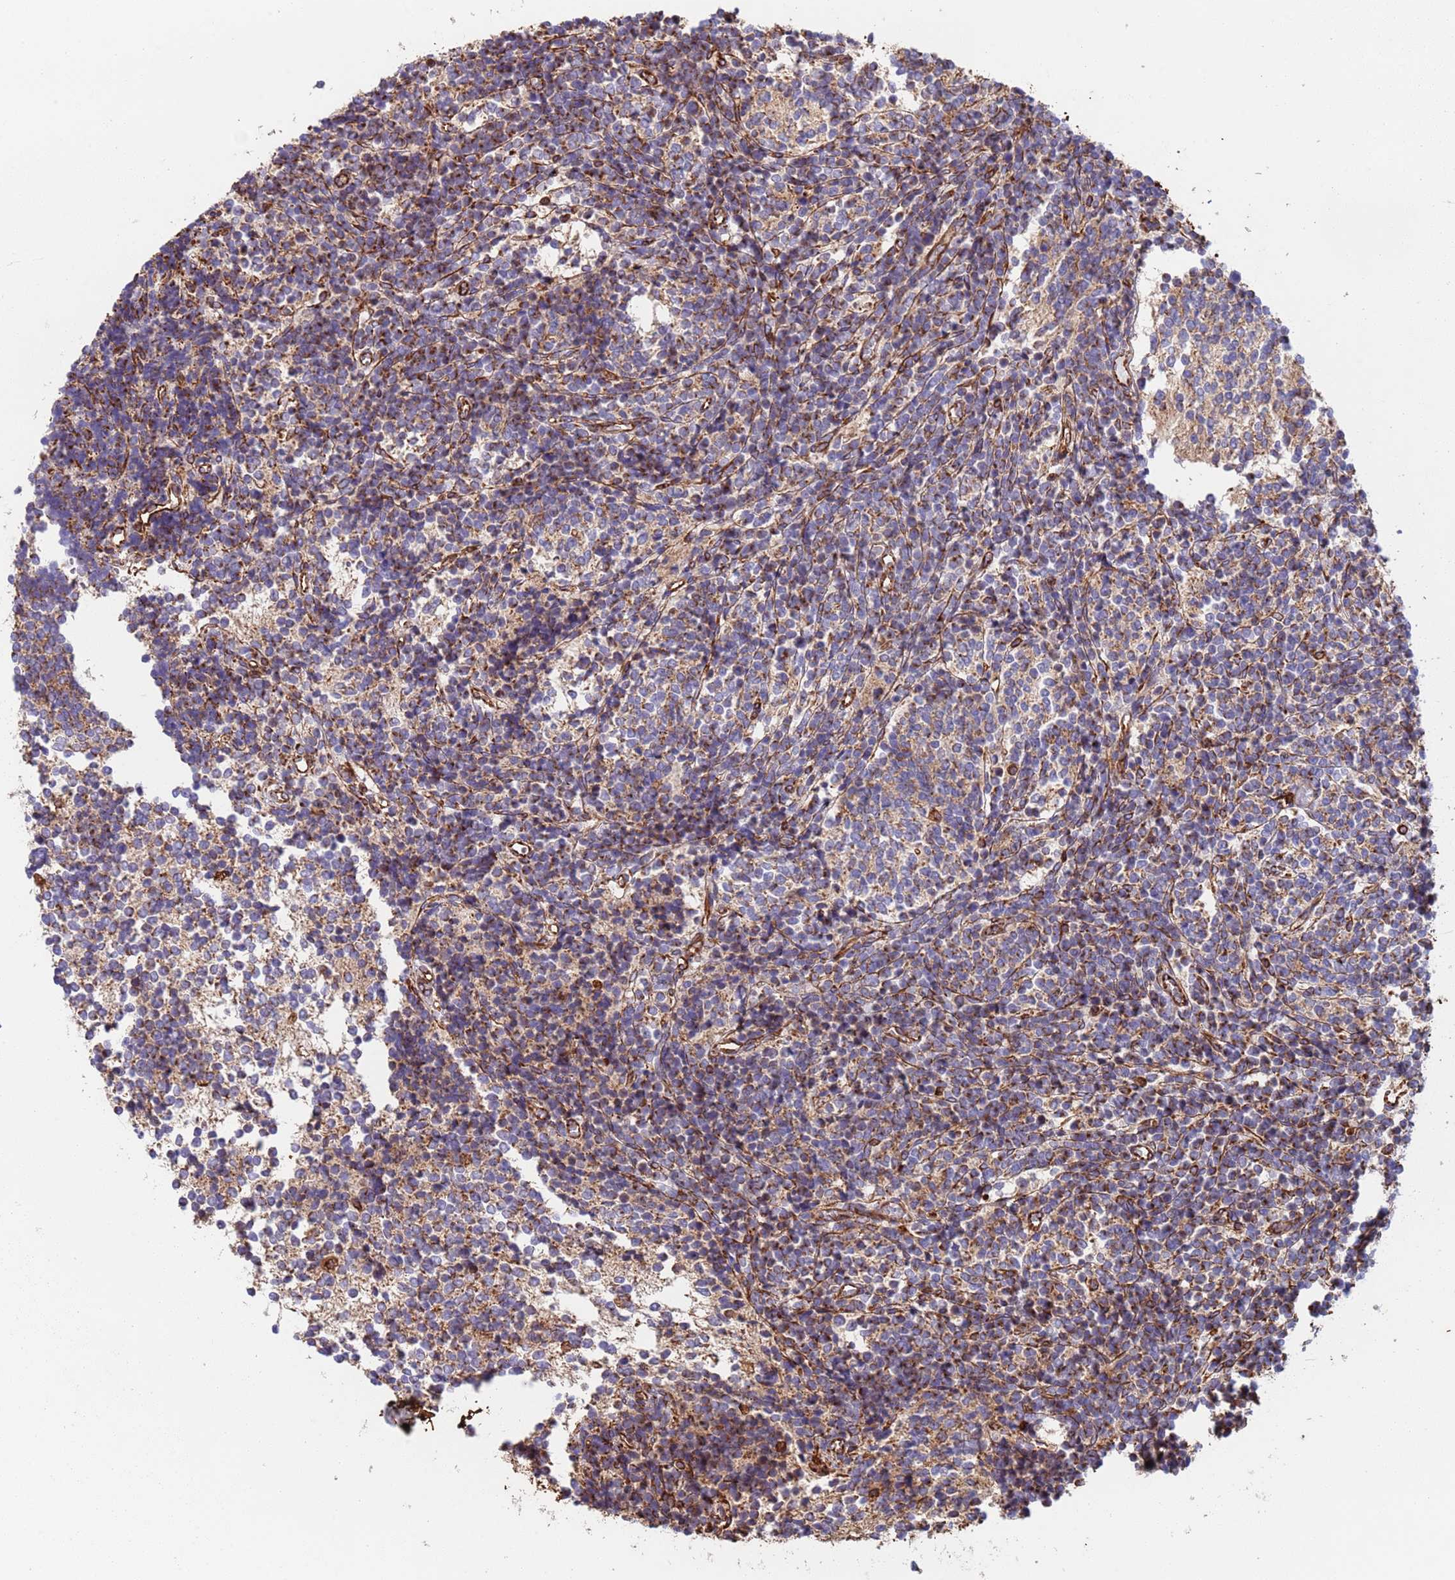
{"staining": {"intensity": "weak", "quantity": "25%-75%", "location": "cytoplasmic/membranous"}, "tissue": "glioma", "cell_type": "Tumor cells", "image_type": "cancer", "snomed": [{"axis": "morphology", "description": "Glioma, malignant, Low grade"}, {"axis": "topography", "description": "Brain"}], "caption": "Protein staining of malignant glioma (low-grade) tissue displays weak cytoplasmic/membranous staining in about 25%-75% of tumor cells. The staining was performed using DAB to visualize the protein expression in brown, while the nuclei were stained in blue with hematoxylin (Magnification: 20x).", "gene": "NUDT12", "patient": {"sex": "female", "age": 1}}